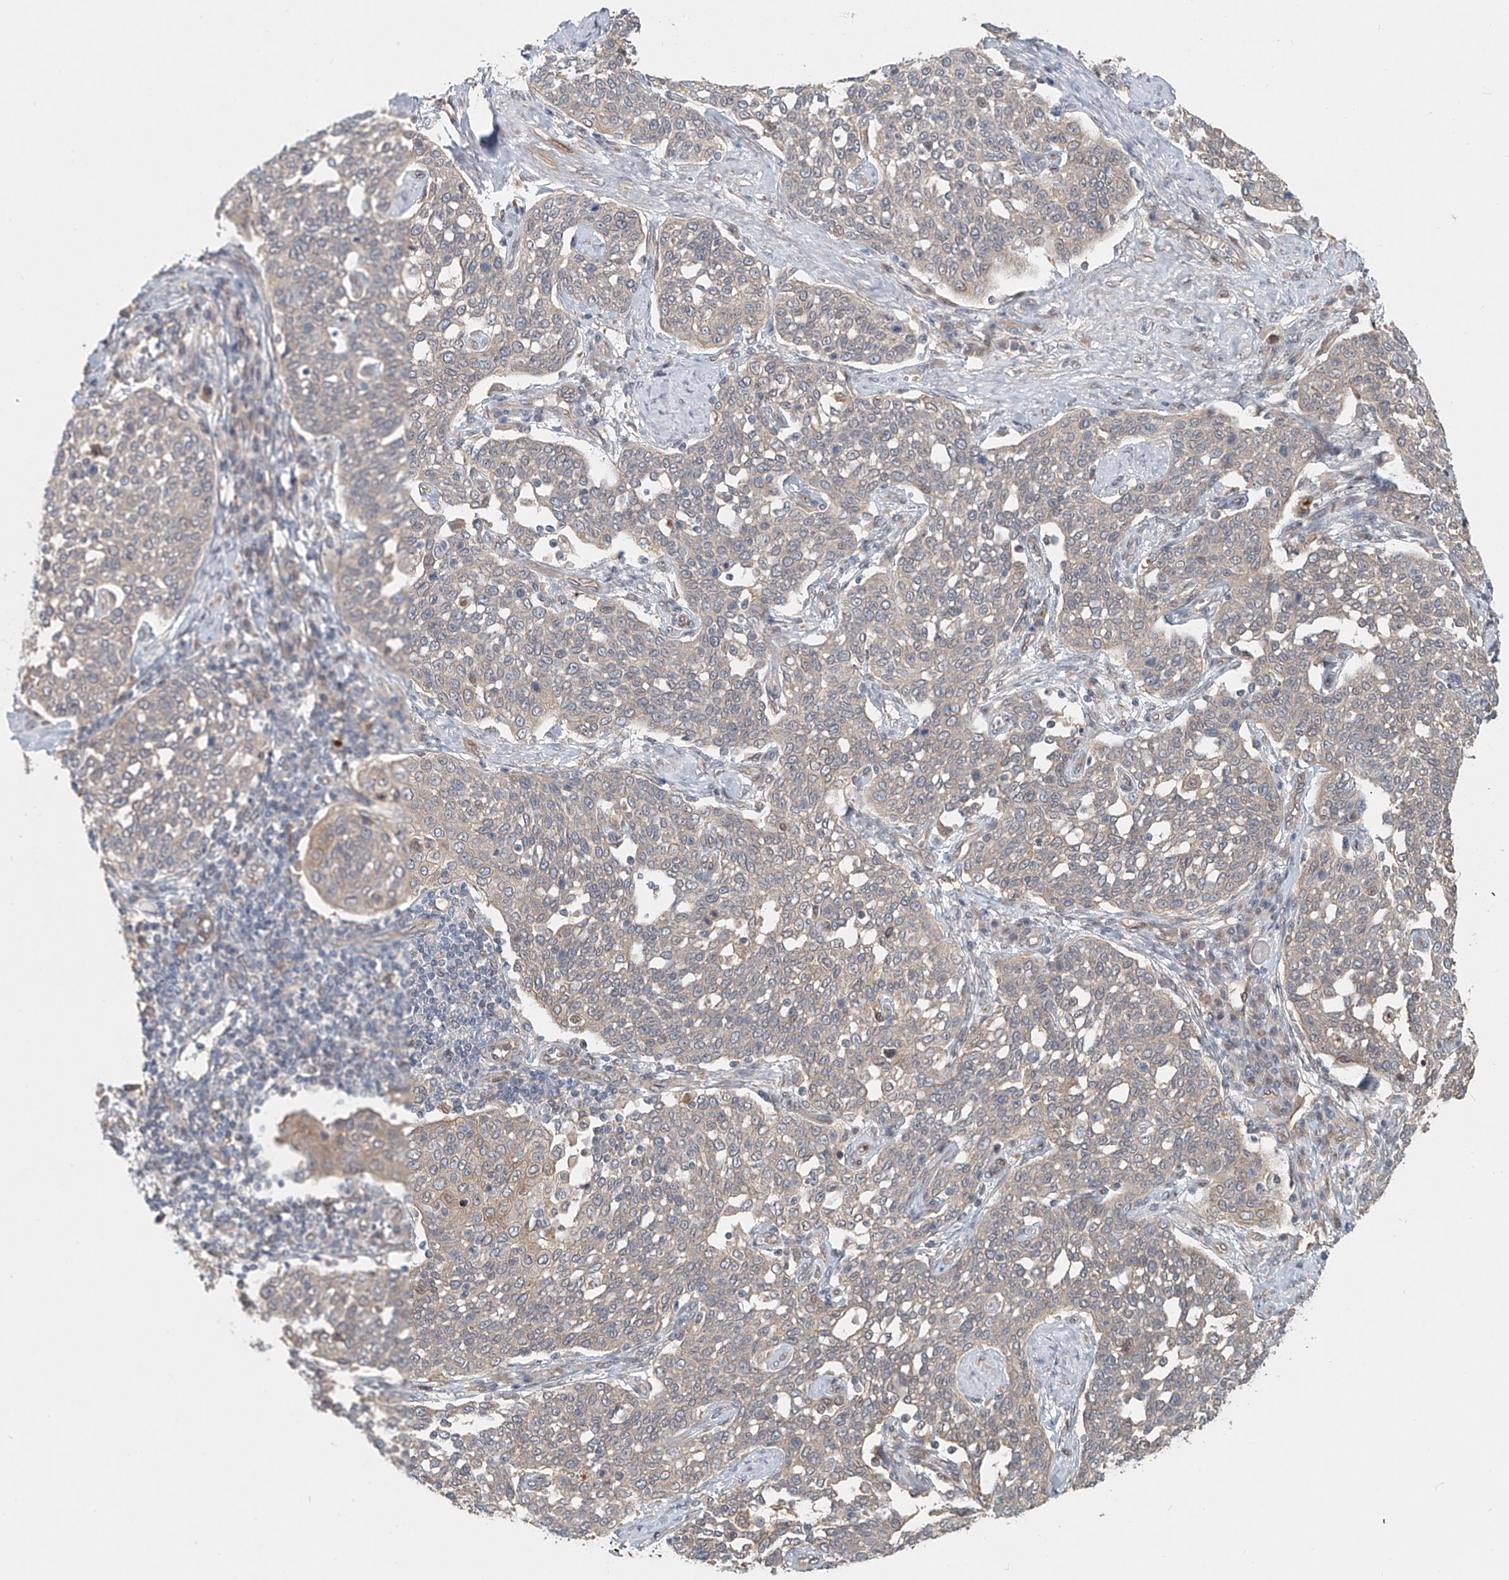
{"staining": {"intensity": "negative", "quantity": "none", "location": "none"}, "tissue": "cervical cancer", "cell_type": "Tumor cells", "image_type": "cancer", "snomed": [{"axis": "morphology", "description": "Squamous cell carcinoma, NOS"}, {"axis": "topography", "description": "Cervix"}], "caption": "Immunohistochemistry image of neoplastic tissue: cervical squamous cell carcinoma stained with DAB reveals no significant protein positivity in tumor cells. (Immunohistochemistry (ihc), brightfield microscopy, high magnification).", "gene": "SASH1", "patient": {"sex": "female", "age": 34}}